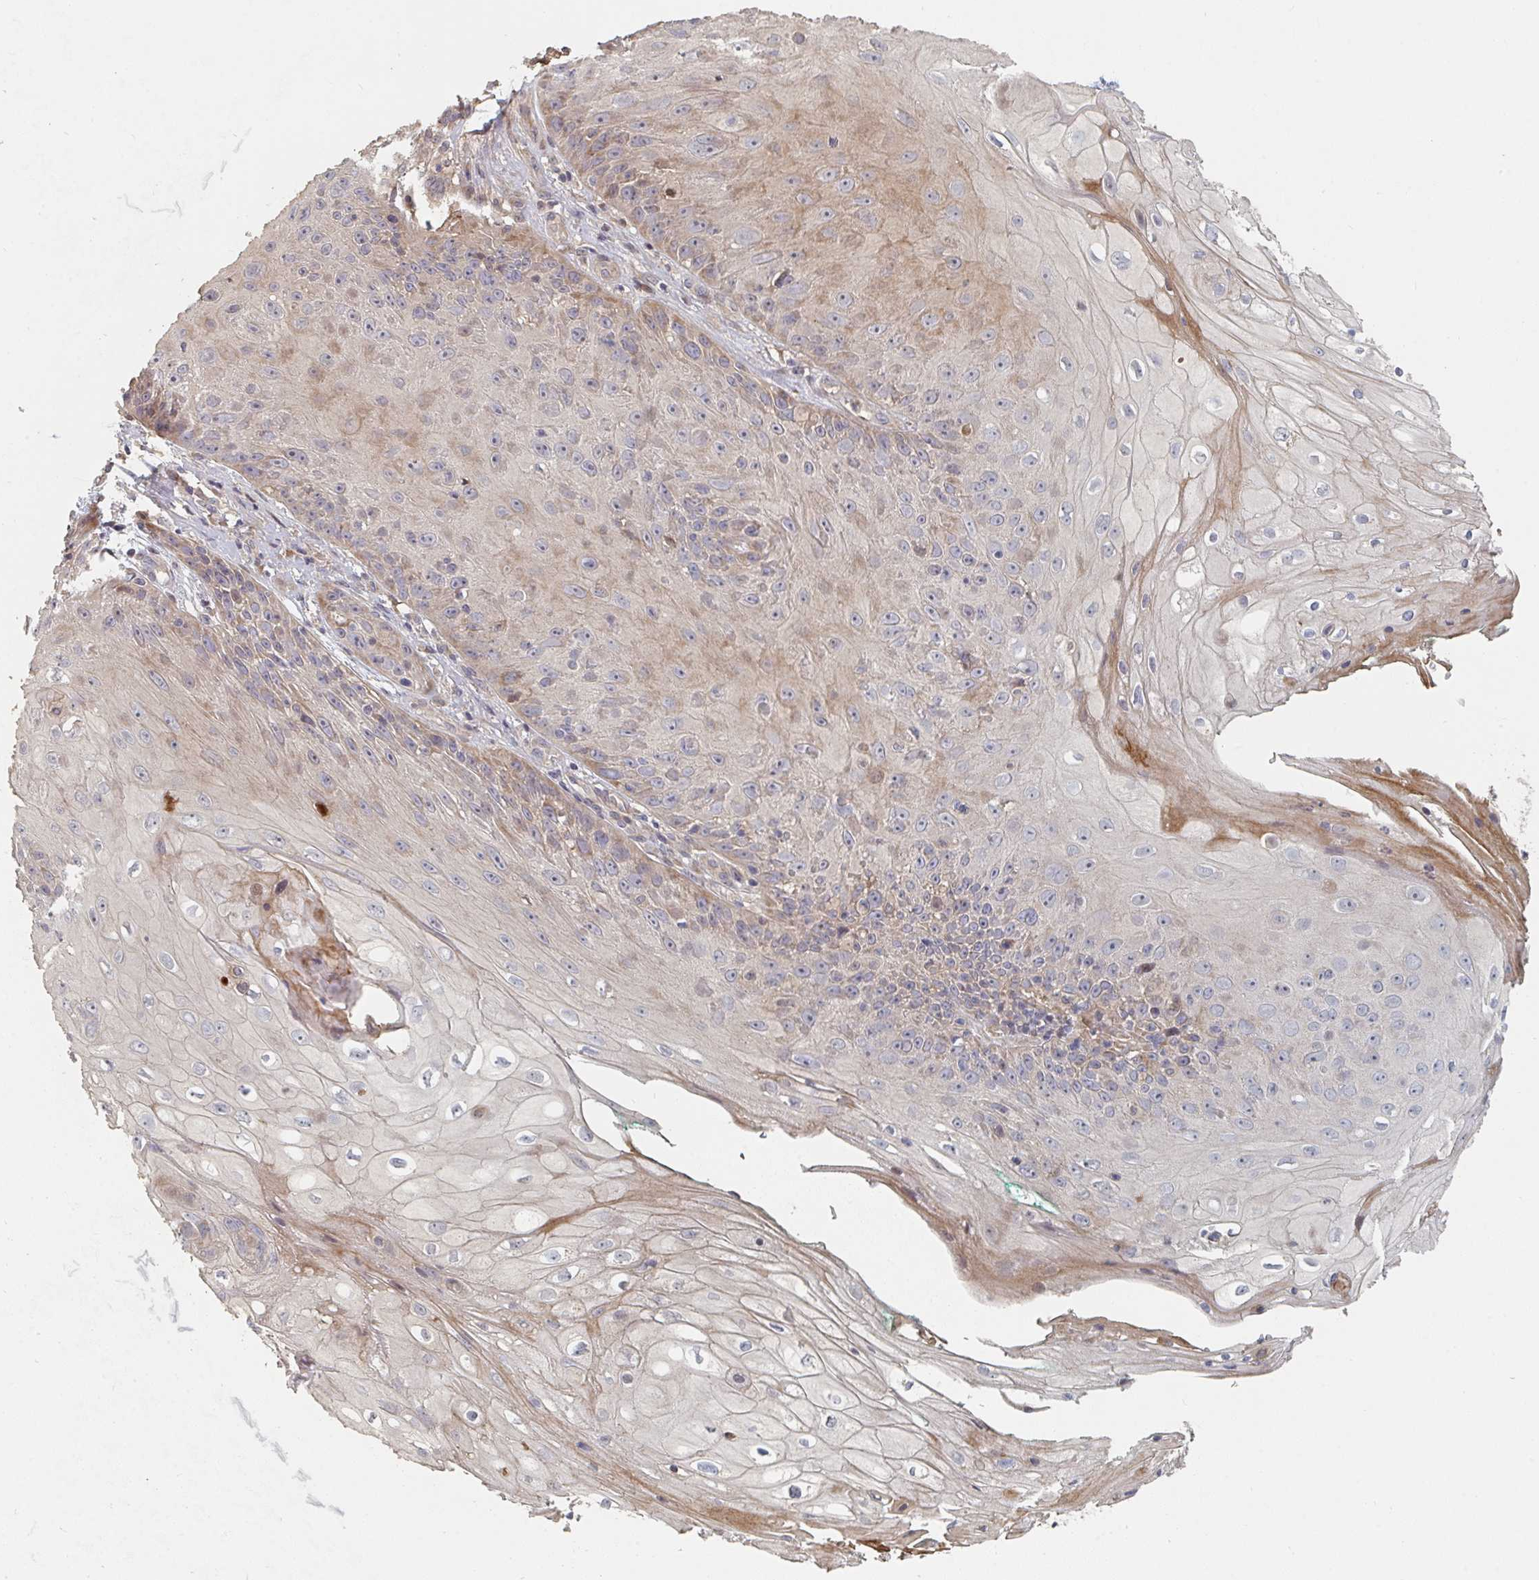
{"staining": {"intensity": "weak", "quantity": "<25%", "location": "cytoplasmic/membranous"}, "tissue": "skin cancer", "cell_type": "Tumor cells", "image_type": "cancer", "snomed": [{"axis": "morphology", "description": "Squamous cell carcinoma, NOS"}, {"axis": "topography", "description": "Skin"}, {"axis": "topography", "description": "Vulva"}], "caption": "Protein analysis of squamous cell carcinoma (skin) demonstrates no significant positivity in tumor cells.", "gene": "PTEN", "patient": {"sex": "female", "age": 76}}